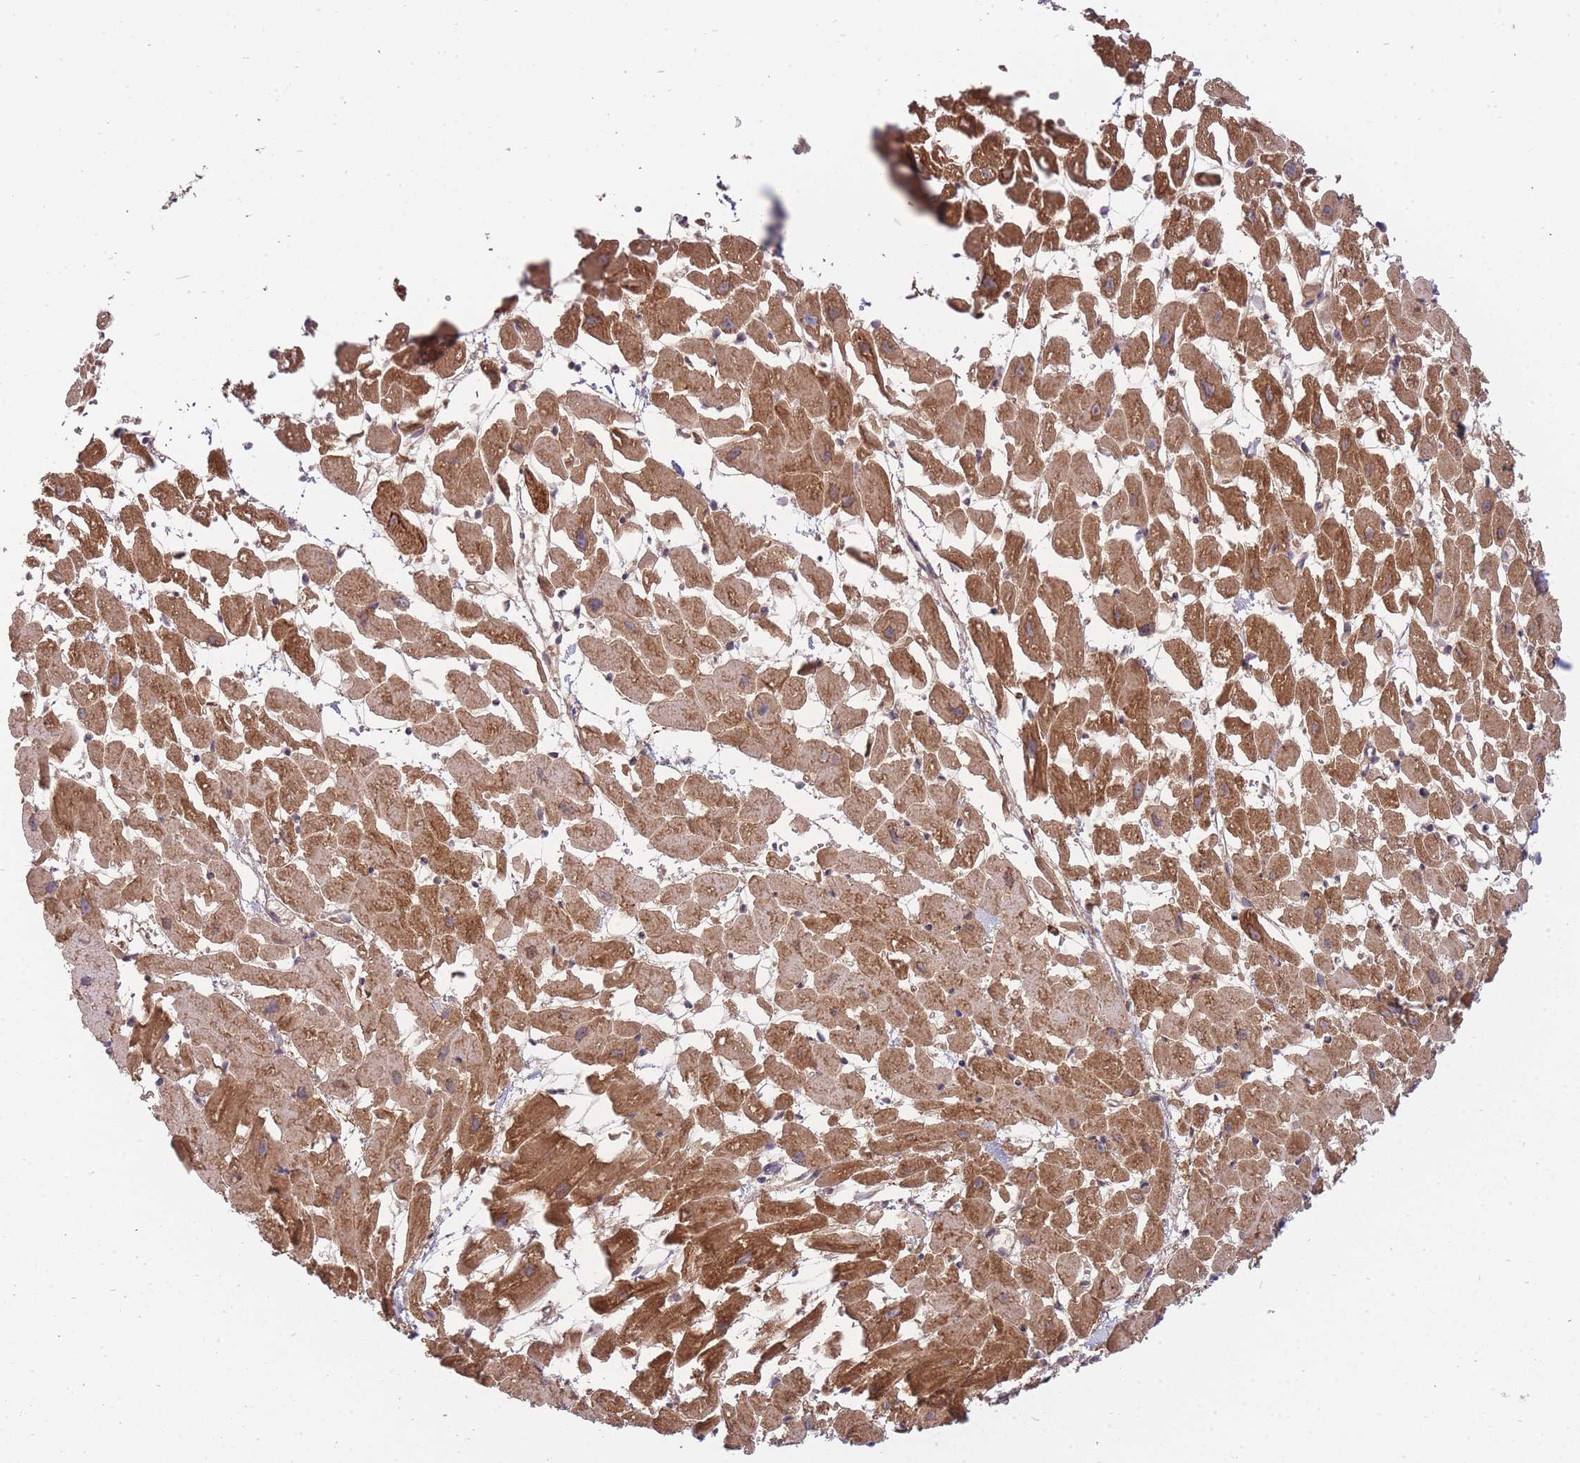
{"staining": {"intensity": "strong", "quantity": ">75%", "location": "cytoplasmic/membranous"}, "tissue": "heart muscle", "cell_type": "Cardiomyocytes", "image_type": "normal", "snomed": [{"axis": "morphology", "description": "Normal tissue, NOS"}, {"axis": "topography", "description": "Heart"}], "caption": "A high amount of strong cytoplasmic/membranous positivity is seen in approximately >75% of cardiomyocytes in benign heart muscle.", "gene": "SMC6", "patient": {"sex": "female", "age": 64}}